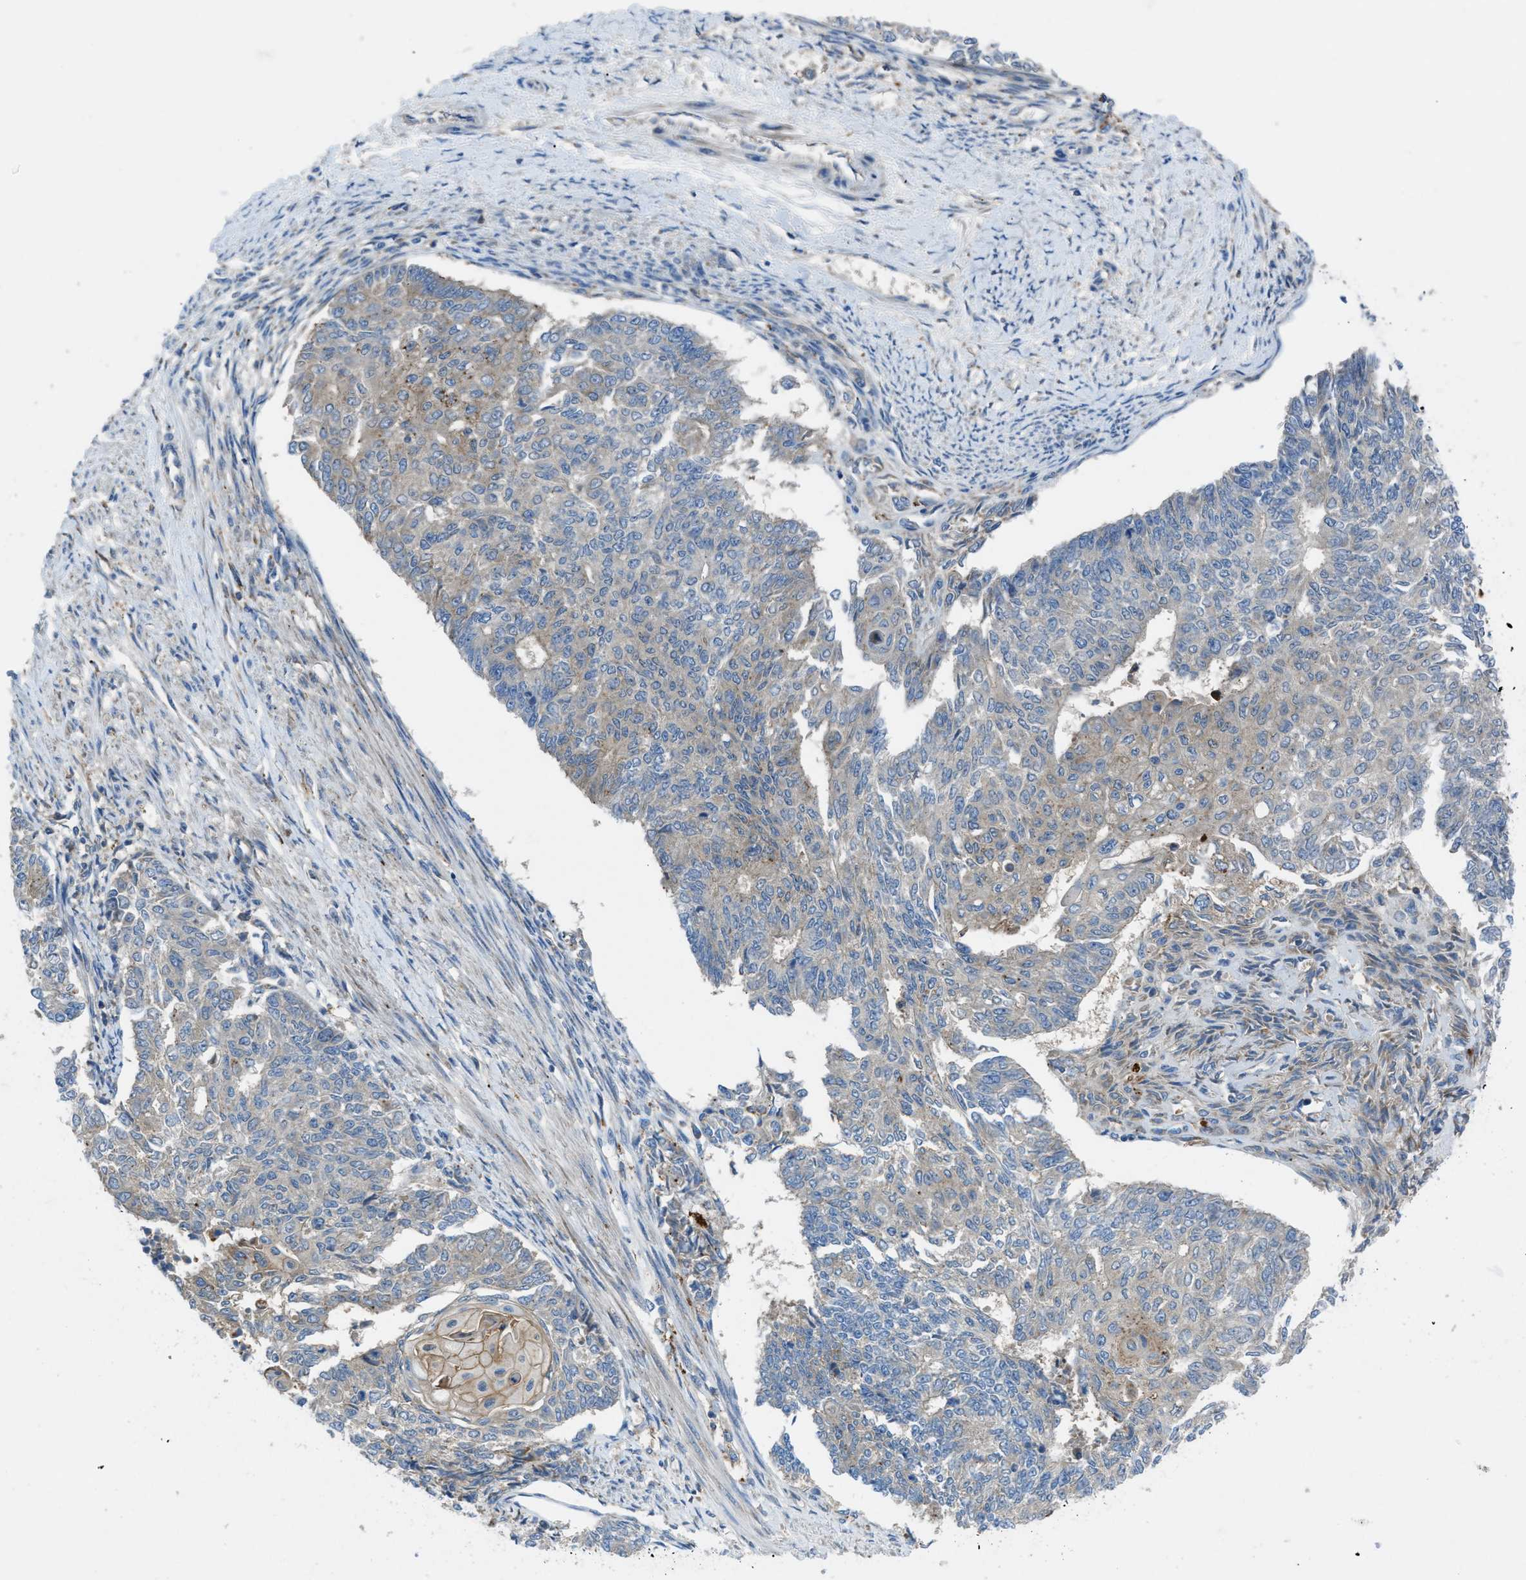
{"staining": {"intensity": "weak", "quantity": "<25%", "location": "cytoplasmic/membranous"}, "tissue": "endometrial cancer", "cell_type": "Tumor cells", "image_type": "cancer", "snomed": [{"axis": "morphology", "description": "Adenocarcinoma, NOS"}, {"axis": "topography", "description": "Endometrium"}], "caption": "A high-resolution image shows immunohistochemistry (IHC) staining of adenocarcinoma (endometrial), which reveals no significant positivity in tumor cells.", "gene": "MAP3K20", "patient": {"sex": "female", "age": 32}}